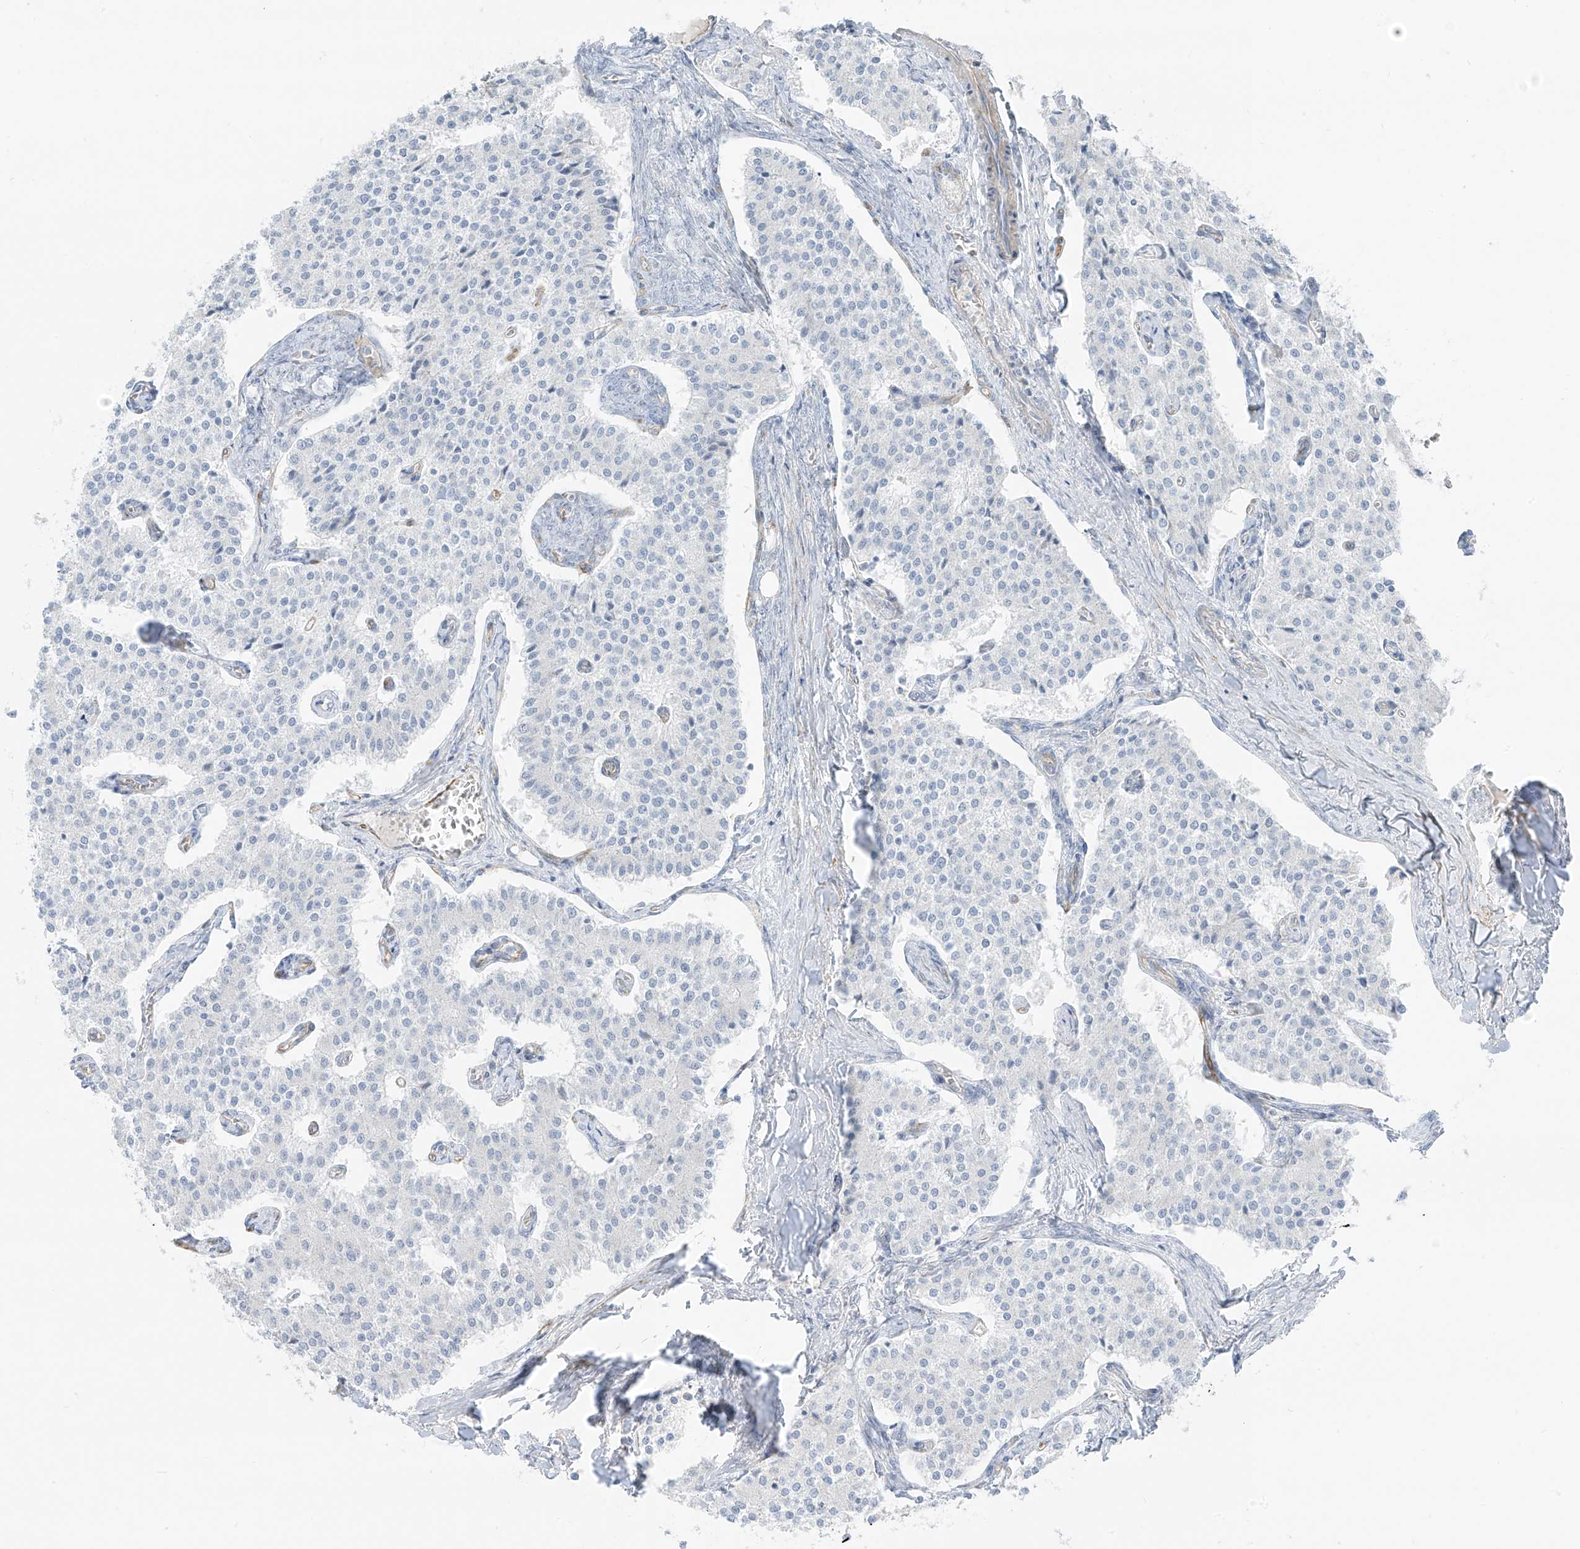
{"staining": {"intensity": "negative", "quantity": "none", "location": "none"}, "tissue": "carcinoid", "cell_type": "Tumor cells", "image_type": "cancer", "snomed": [{"axis": "morphology", "description": "Carcinoid, malignant, NOS"}, {"axis": "topography", "description": "Colon"}], "caption": "There is no significant staining in tumor cells of carcinoid (malignant). The staining was performed using DAB to visualize the protein expression in brown, while the nuclei were stained in blue with hematoxylin (Magnification: 20x).", "gene": "C11orf87", "patient": {"sex": "female", "age": 52}}